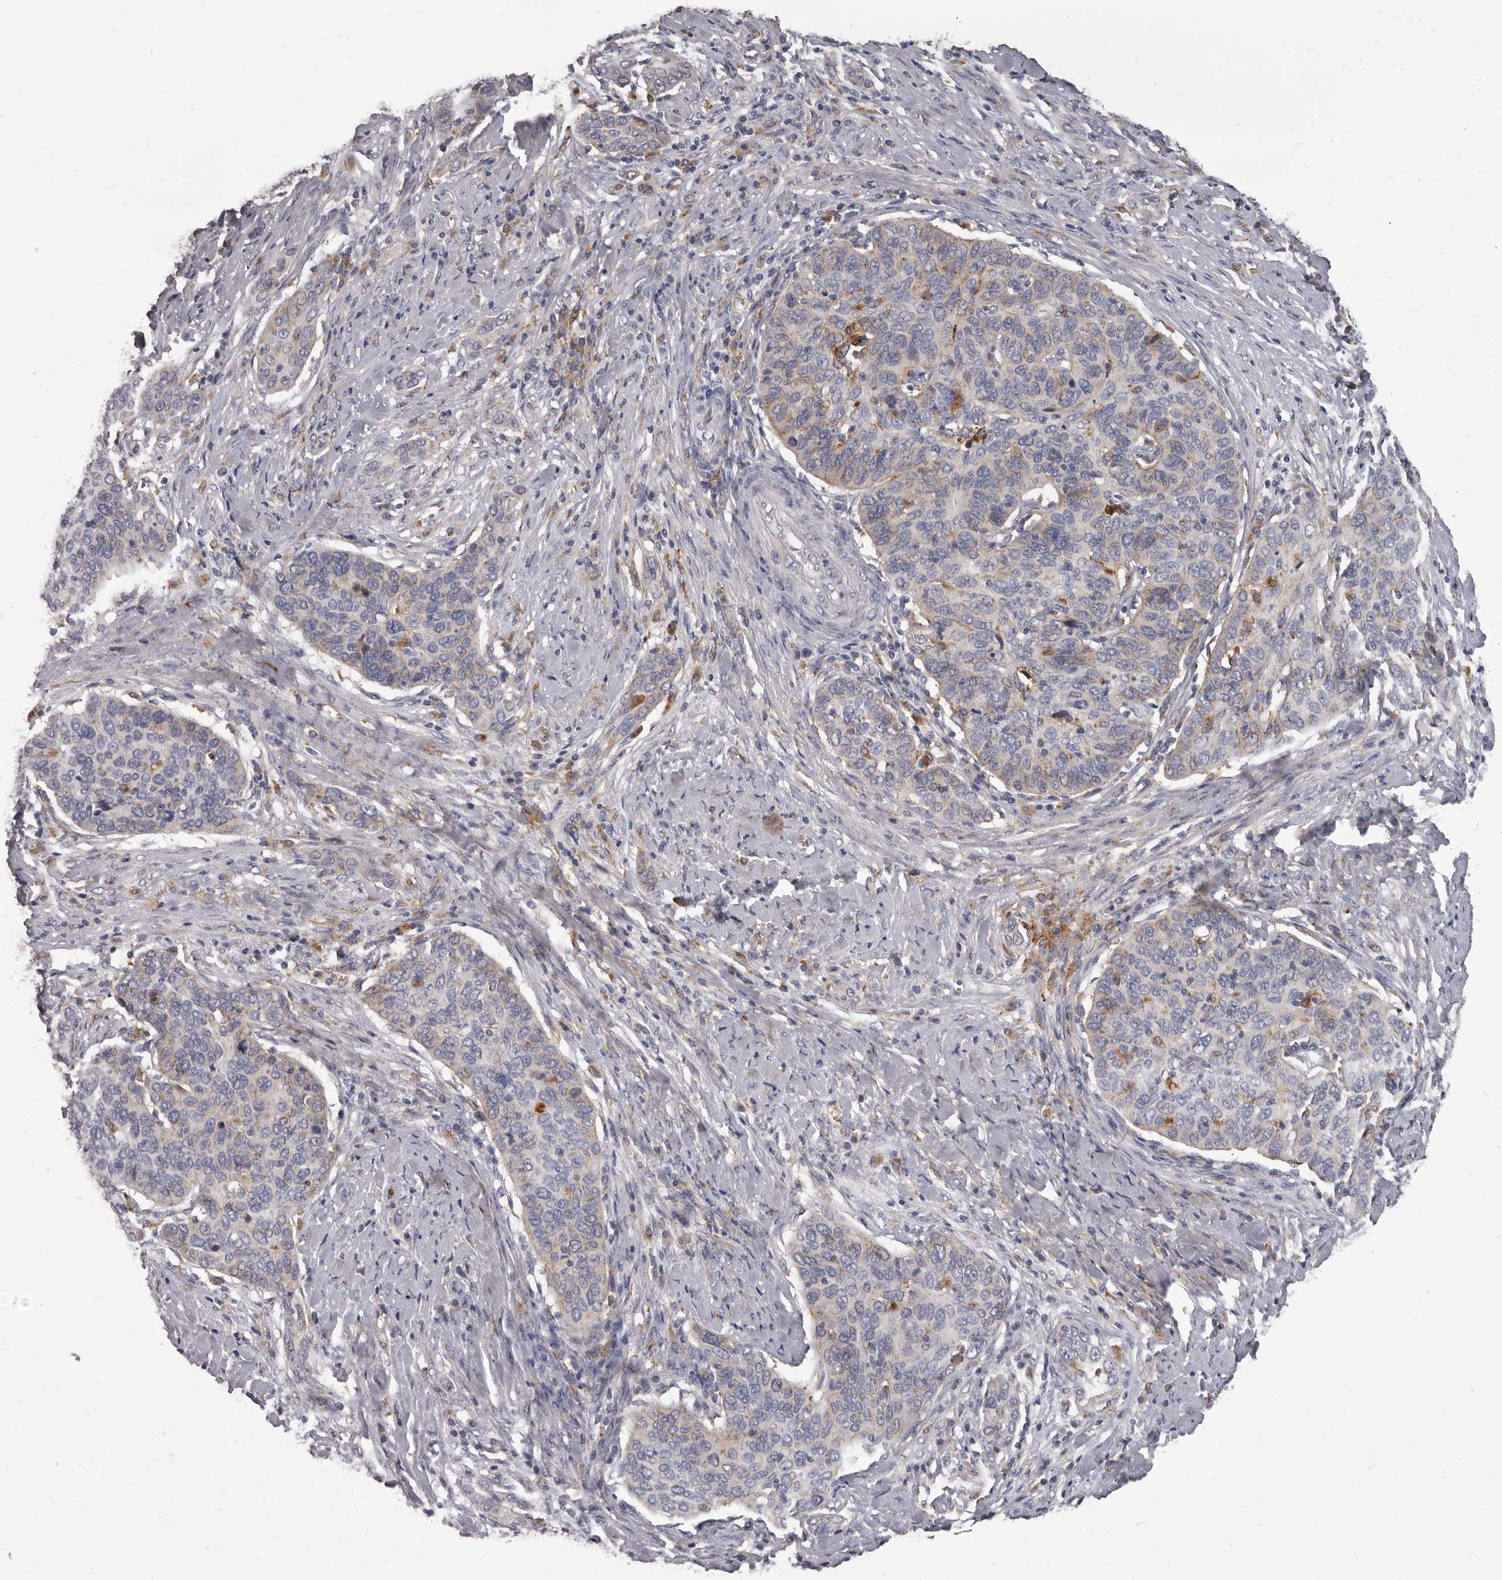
{"staining": {"intensity": "weak", "quantity": "<25%", "location": "cytoplasmic/membranous"}, "tissue": "cervical cancer", "cell_type": "Tumor cells", "image_type": "cancer", "snomed": [{"axis": "morphology", "description": "Squamous cell carcinoma, NOS"}, {"axis": "topography", "description": "Cervix"}], "caption": "Immunohistochemical staining of human cervical squamous cell carcinoma shows no significant expression in tumor cells.", "gene": "PI4K2A", "patient": {"sex": "female", "age": 60}}